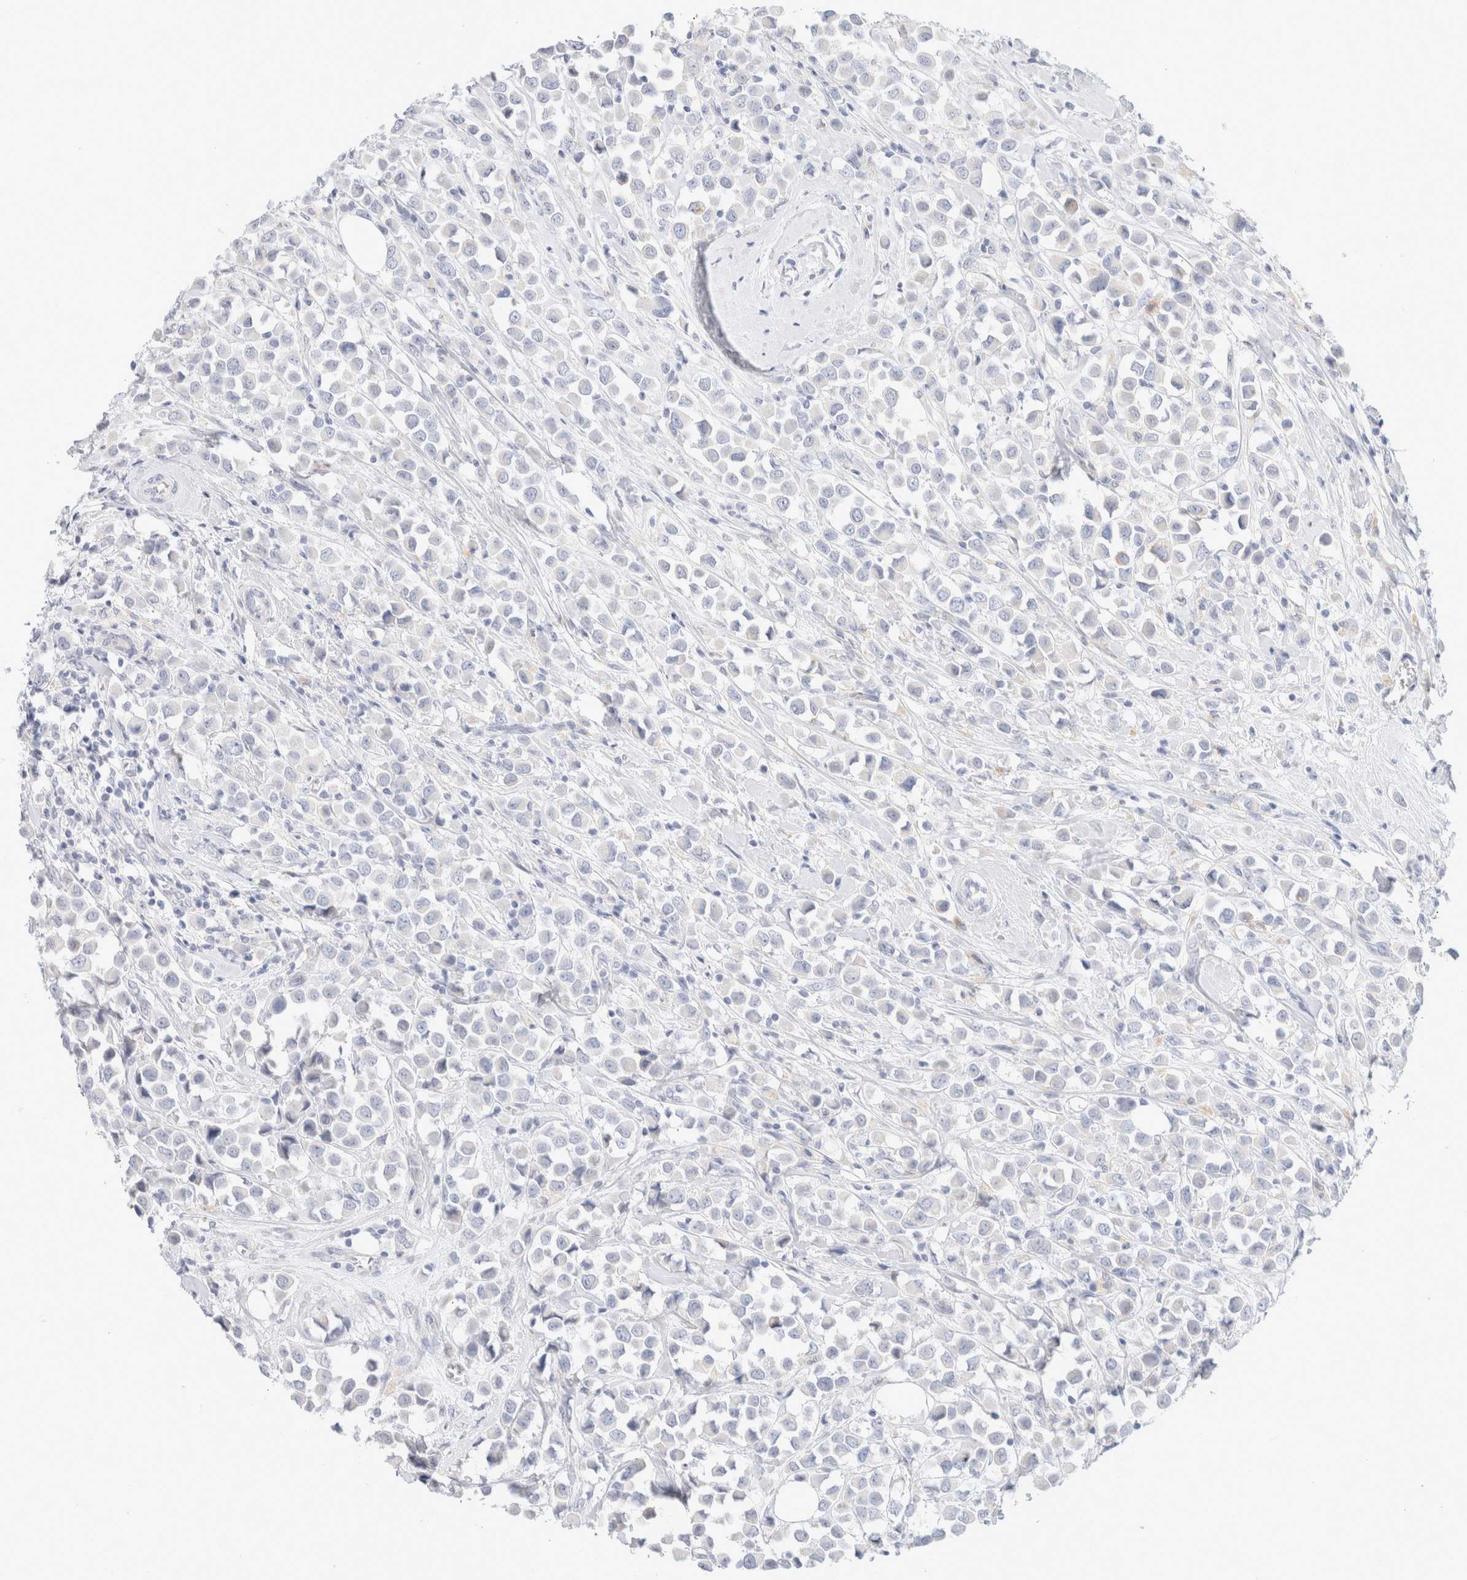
{"staining": {"intensity": "negative", "quantity": "none", "location": "none"}, "tissue": "breast cancer", "cell_type": "Tumor cells", "image_type": "cancer", "snomed": [{"axis": "morphology", "description": "Duct carcinoma"}, {"axis": "topography", "description": "Breast"}], "caption": "The photomicrograph demonstrates no staining of tumor cells in breast cancer.", "gene": "CPQ", "patient": {"sex": "female", "age": 61}}